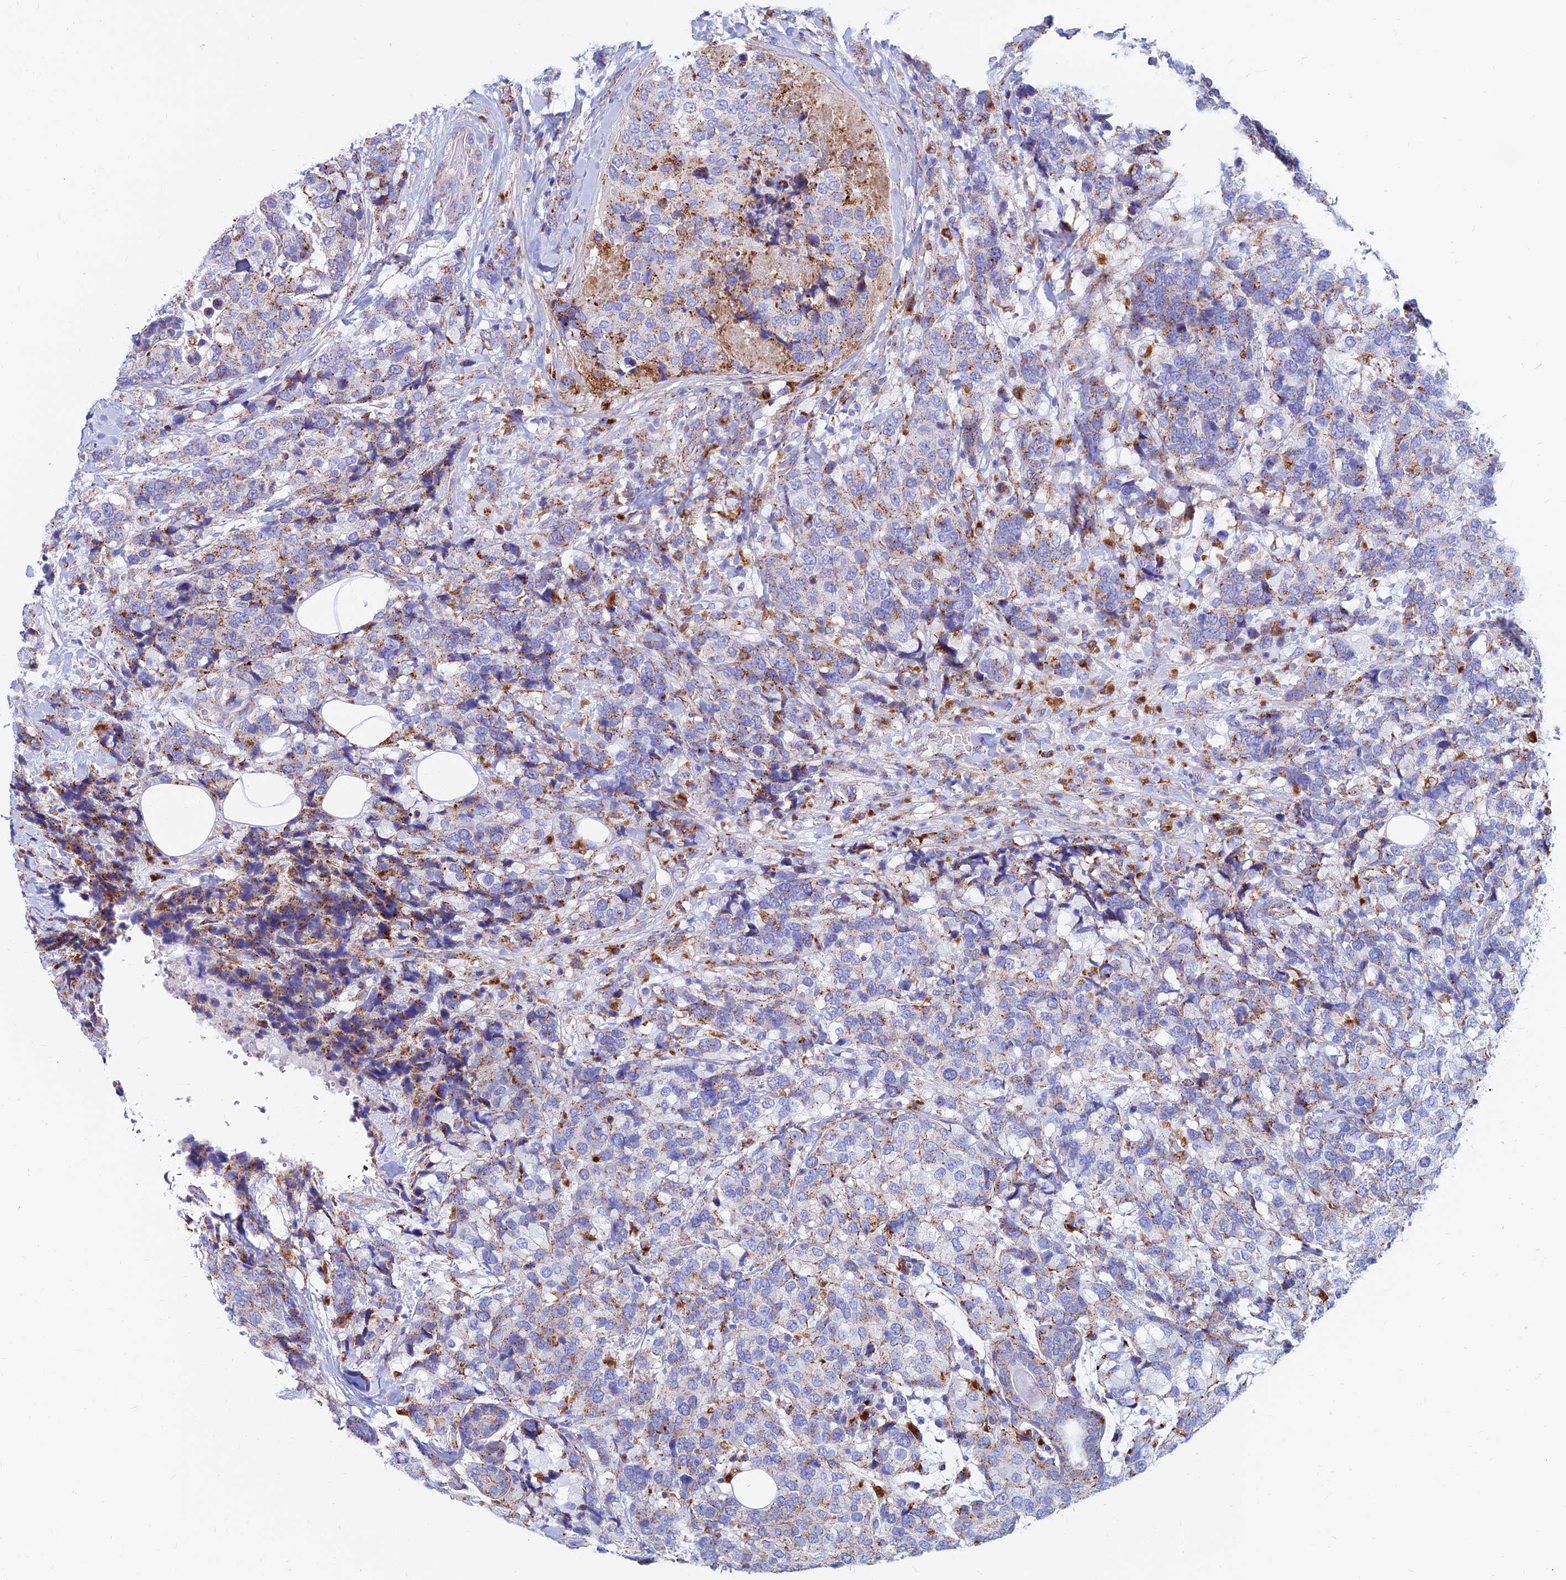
{"staining": {"intensity": "moderate", "quantity": "<25%", "location": "cytoplasmic/membranous"}, "tissue": "breast cancer", "cell_type": "Tumor cells", "image_type": "cancer", "snomed": [{"axis": "morphology", "description": "Lobular carcinoma"}, {"axis": "topography", "description": "Breast"}], "caption": "Protein expression analysis of breast lobular carcinoma exhibits moderate cytoplasmic/membranous expression in about <25% of tumor cells. (IHC, brightfield microscopy, high magnification).", "gene": "SPNS1", "patient": {"sex": "female", "age": 59}}